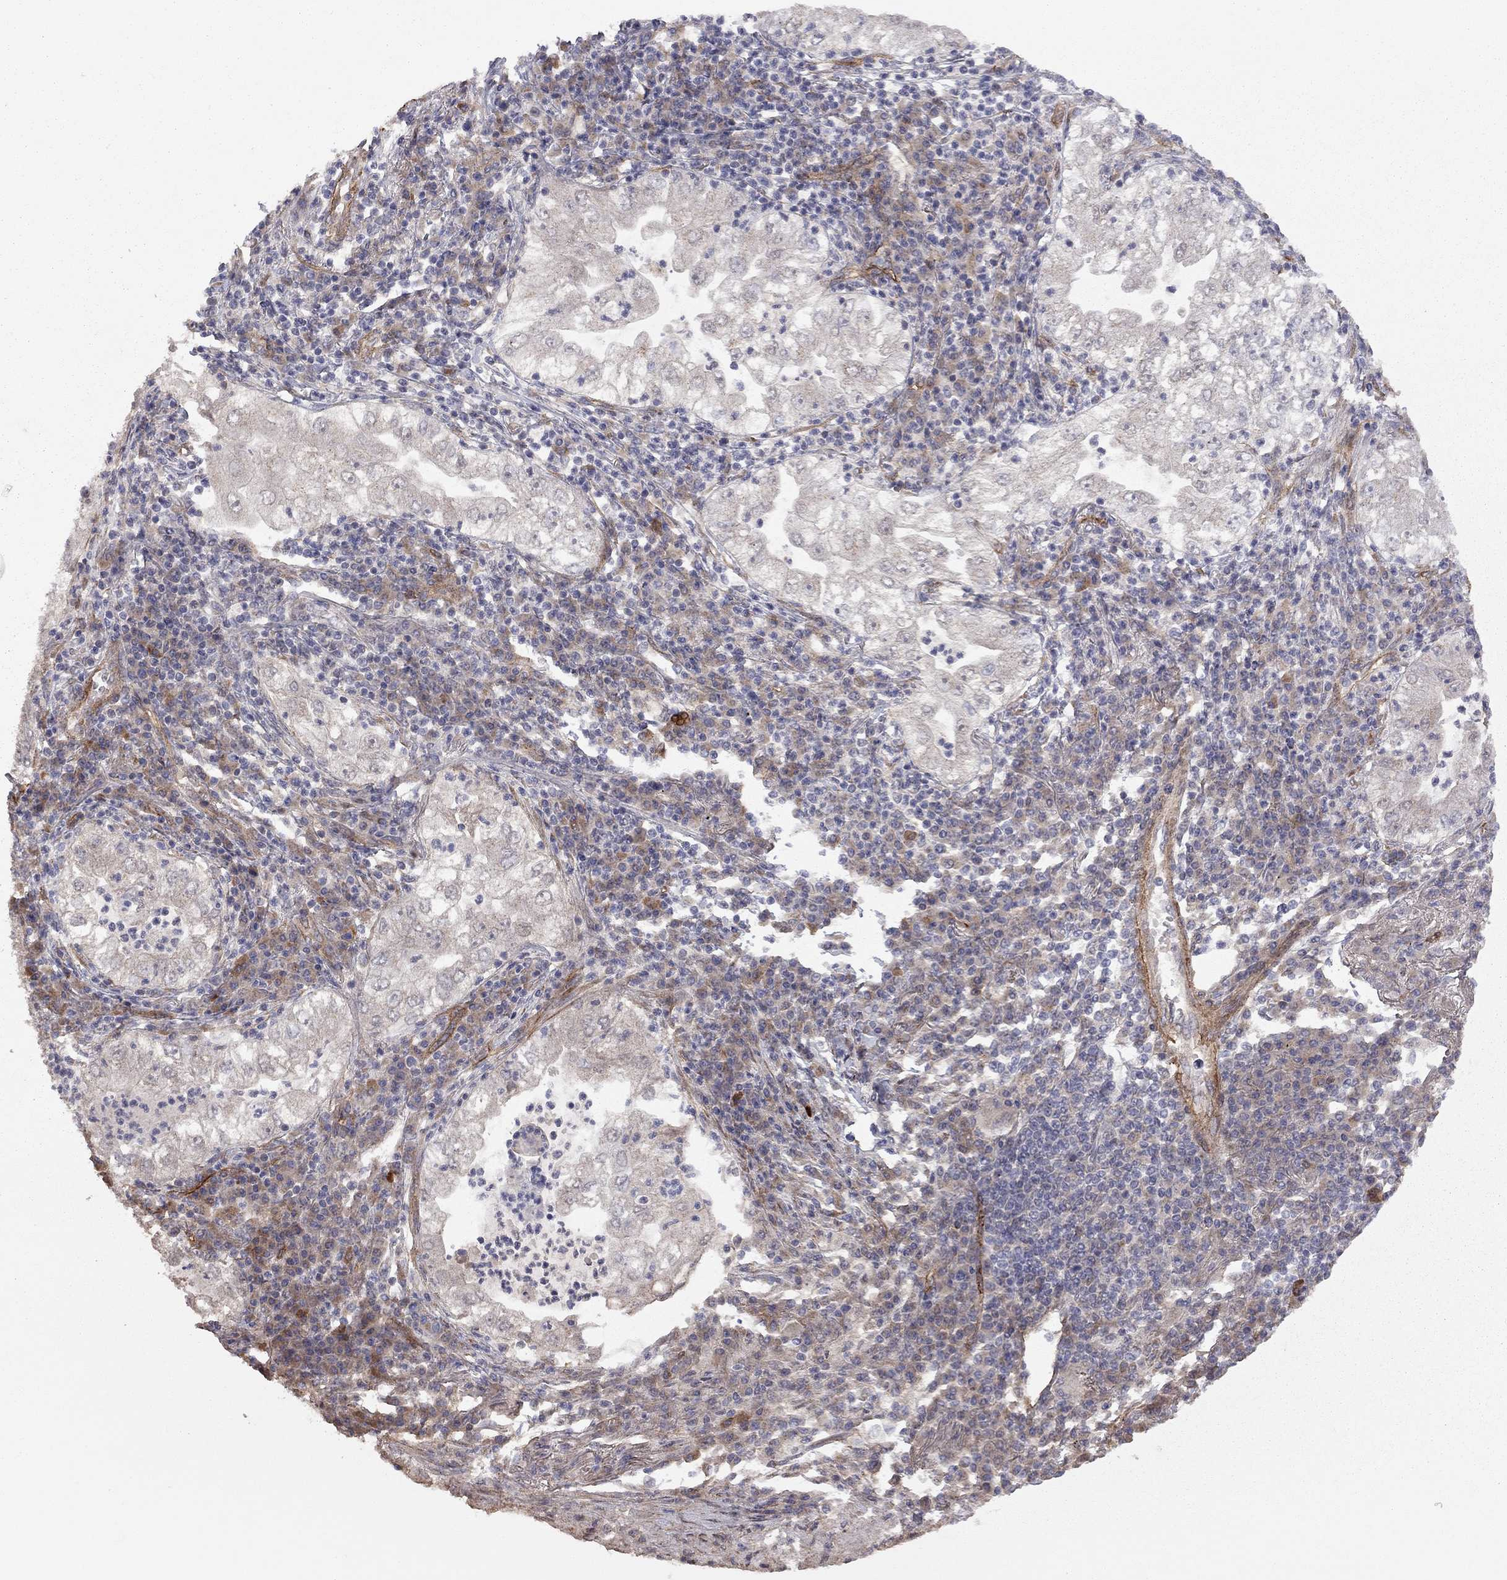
{"staining": {"intensity": "negative", "quantity": "none", "location": "none"}, "tissue": "lung cancer", "cell_type": "Tumor cells", "image_type": "cancer", "snomed": [{"axis": "morphology", "description": "Adenocarcinoma, NOS"}, {"axis": "topography", "description": "Lung"}], "caption": "Tumor cells are negative for protein expression in human lung cancer. (Immunohistochemistry, brightfield microscopy, high magnification).", "gene": "EXOC3L2", "patient": {"sex": "female", "age": 73}}